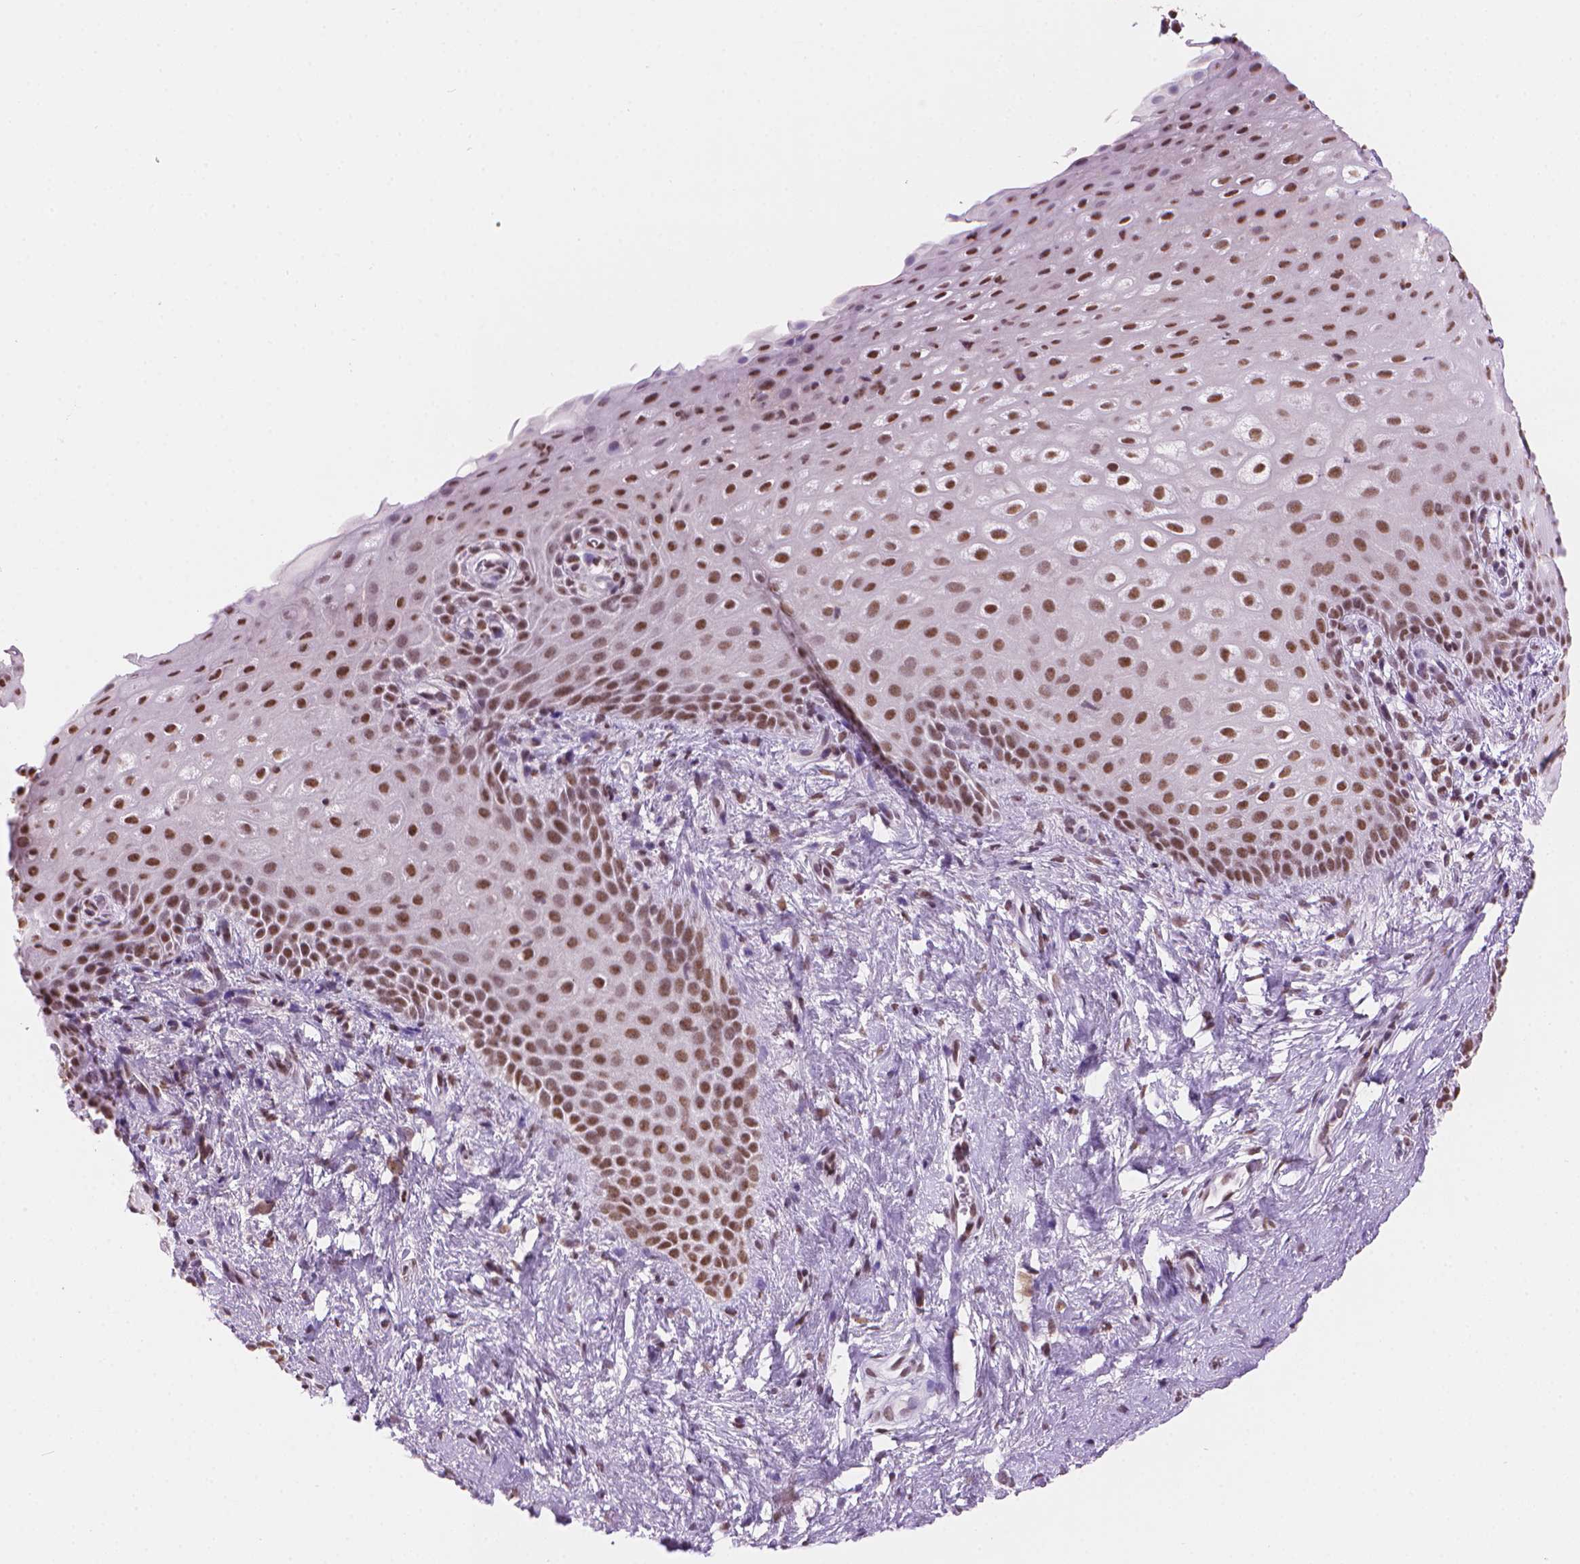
{"staining": {"intensity": "moderate", "quantity": ">75%", "location": "nuclear"}, "tissue": "skin", "cell_type": "Epidermal cells", "image_type": "normal", "snomed": [{"axis": "morphology", "description": "Normal tissue, NOS"}, {"axis": "topography", "description": "Anal"}], "caption": "An immunohistochemistry (IHC) micrograph of benign tissue is shown. Protein staining in brown highlights moderate nuclear positivity in skin within epidermal cells.", "gene": "RPA4", "patient": {"sex": "female", "age": 46}}